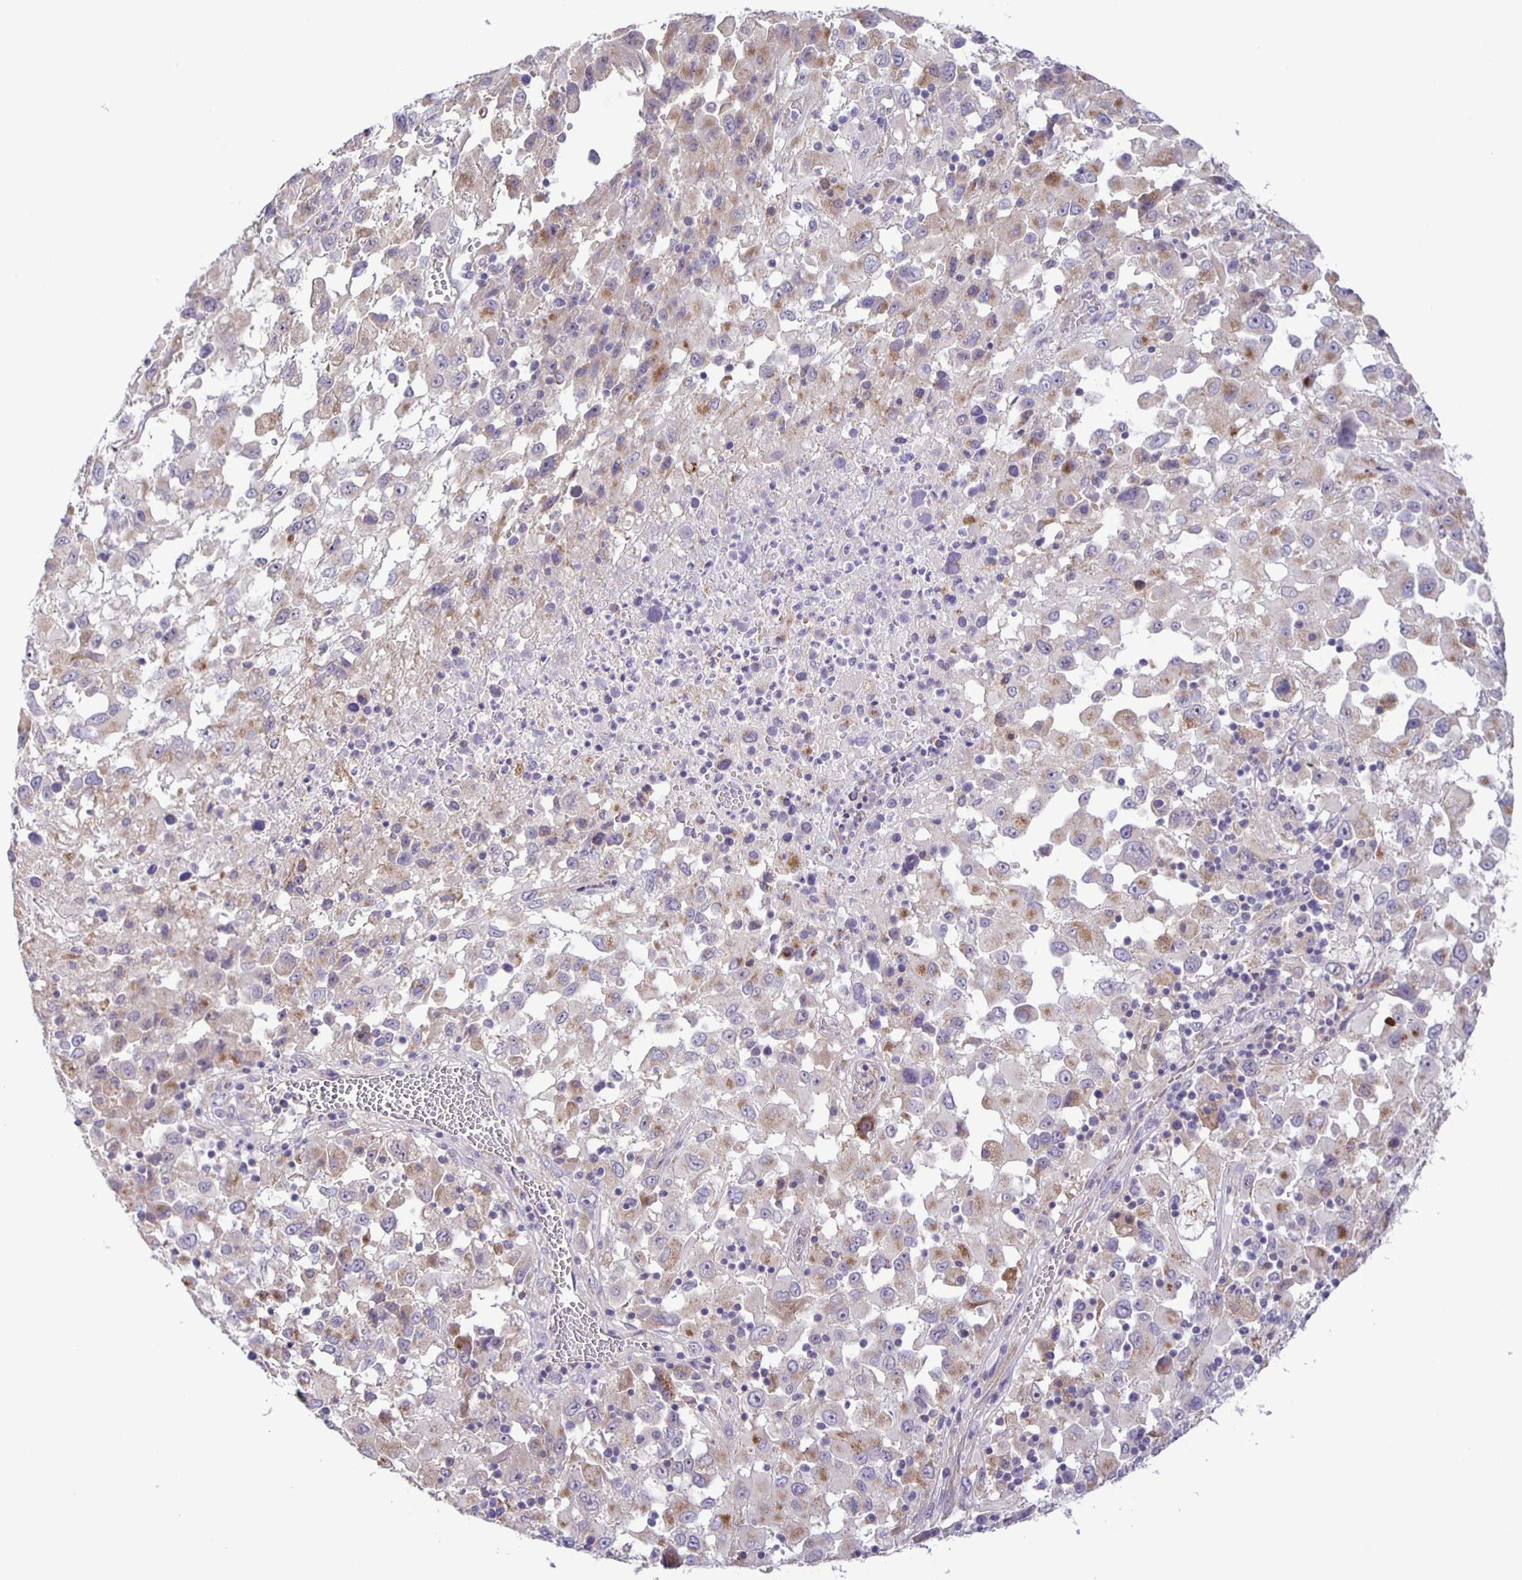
{"staining": {"intensity": "weak", "quantity": "25%-75%", "location": "cytoplasmic/membranous"}, "tissue": "melanoma", "cell_type": "Tumor cells", "image_type": "cancer", "snomed": [{"axis": "morphology", "description": "Malignant melanoma, Metastatic site"}, {"axis": "topography", "description": "Soft tissue"}], "caption": "Immunohistochemistry (IHC) of human melanoma reveals low levels of weak cytoplasmic/membranous staining in approximately 25%-75% of tumor cells.", "gene": "JMJD4", "patient": {"sex": "male", "age": 50}}